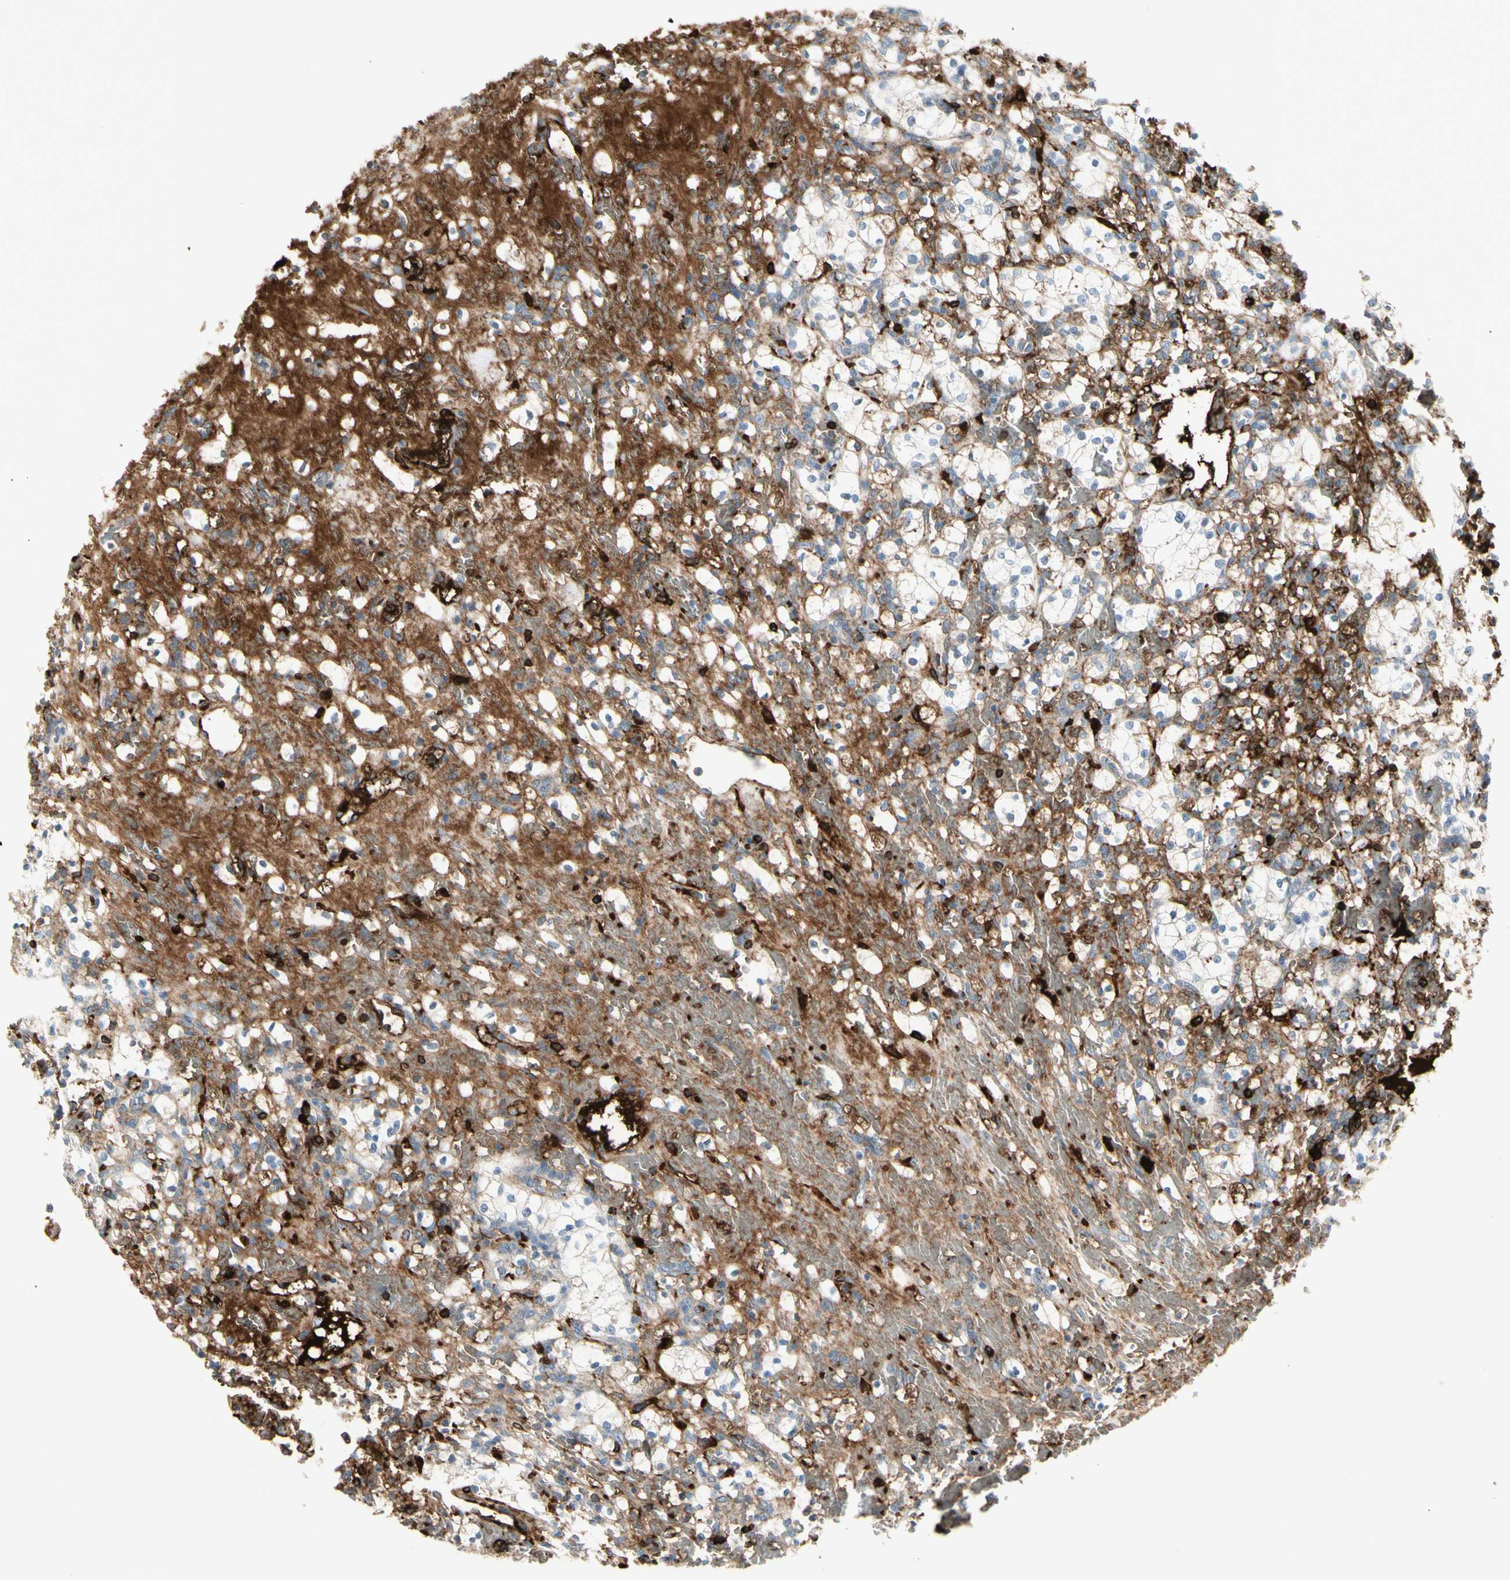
{"staining": {"intensity": "negative", "quantity": "none", "location": "none"}, "tissue": "renal cancer", "cell_type": "Tumor cells", "image_type": "cancer", "snomed": [{"axis": "morphology", "description": "Adenocarcinoma, NOS"}, {"axis": "topography", "description": "Kidney"}], "caption": "The image reveals no significant positivity in tumor cells of renal cancer. (DAB IHC with hematoxylin counter stain).", "gene": "IGHG1", "patient": {"sex": "female", "age": 60}}